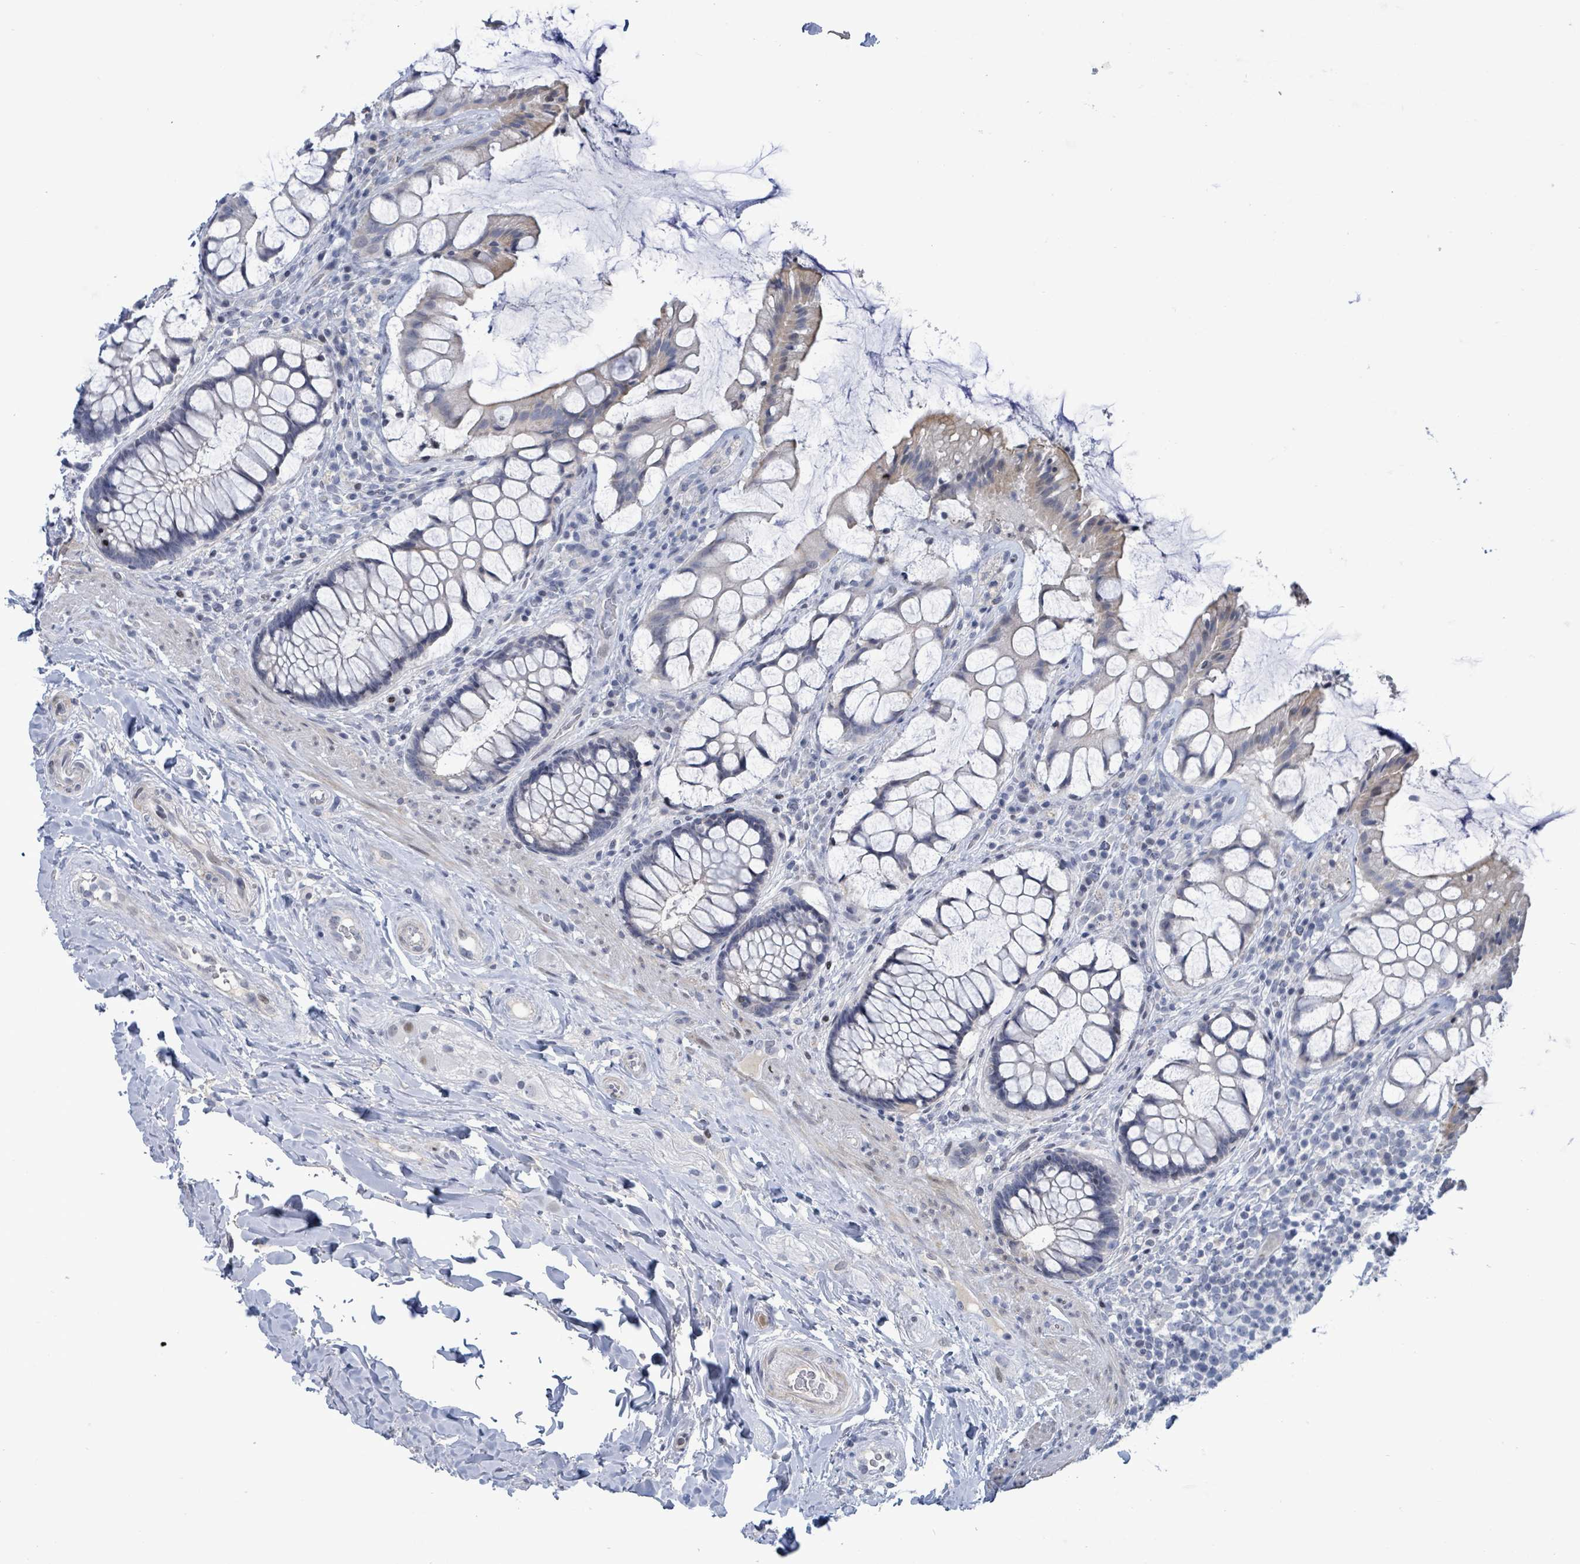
{"staining": {"intensity": "weak", "quantity": "<25%", "location": "cytoplasmic/membranous"}, "tissue": "rectum", "cell_type": "Glandular cells", "image_type": "normal", "snomed": [{"axis": "morphology", "description": "Normal tissue, NOS"}, {"axis": "topography", "description": "Rectum"}], "caption": "Immunohistochemistry (IHC) micrograph of normal rectum stained for a protein (brown), which reveals no positivity in glandular cells.", "gene": "NTN3", "patient": {"sex": "female", "age": 58}}